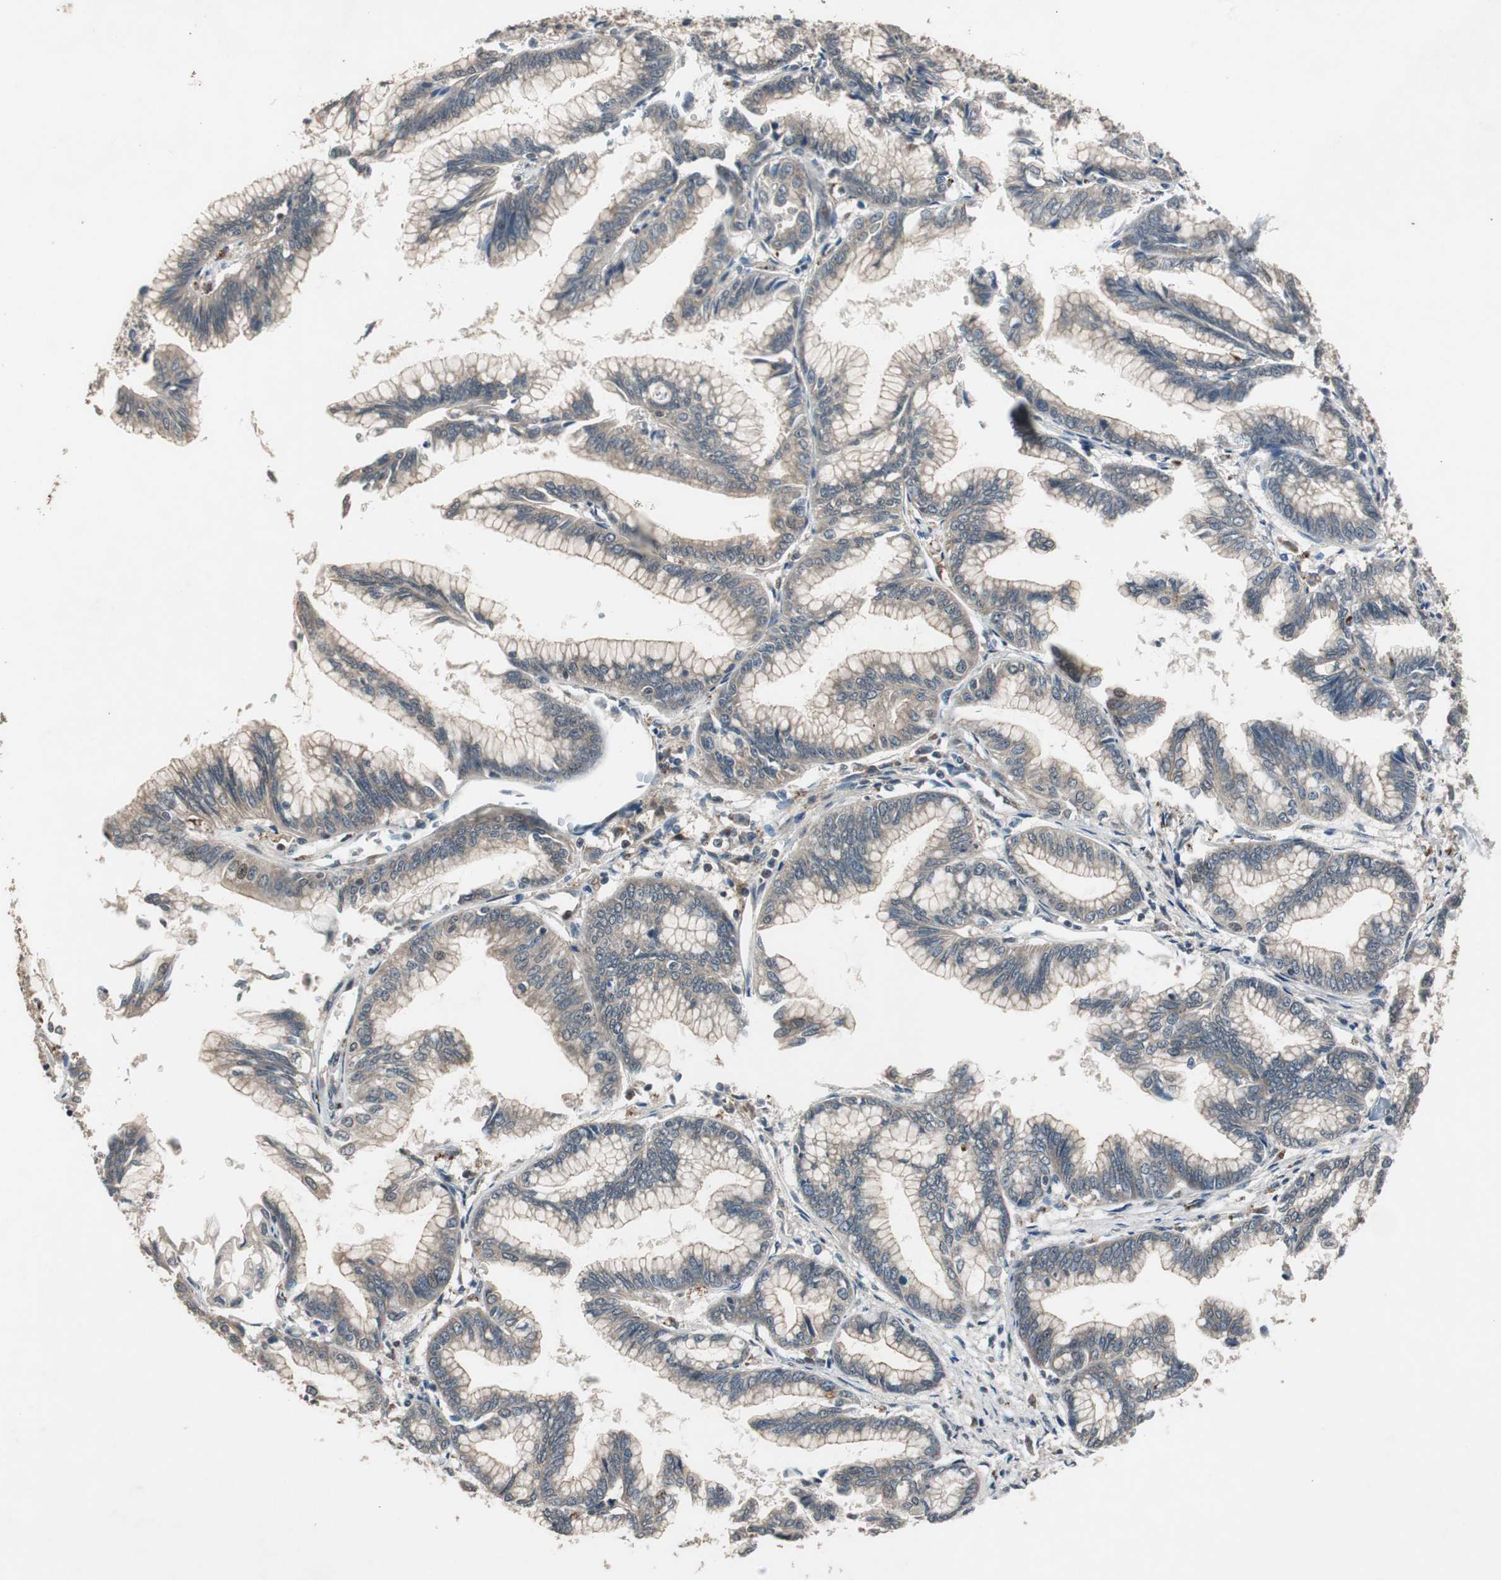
{"staining": {"intensity": "weak", "quantity": "25%-75%", "location": "cytoplasmic/membranous"}, "tissue": "pancreatic cancer", "cell_type": "Tumor cells", "image_type": "cancer", "snomed": [{"axis": "morphology", "description": "Adenocarcinoma, NOS"}, {"axis": "topography", "description": "Pancreas"}], "caption": "Pancreatic adenocarcinoma stained with DAB (3,3'-diaminobenzidine) immunohistochemistry displays low levels of weak cytoplasmic/membranous staining in about 25%-75% of tumor cells. (IHC, brightfield microscopy, high magnification).", "gene": "BOLA1", "patient": {"sex": "female", "age": 64}}